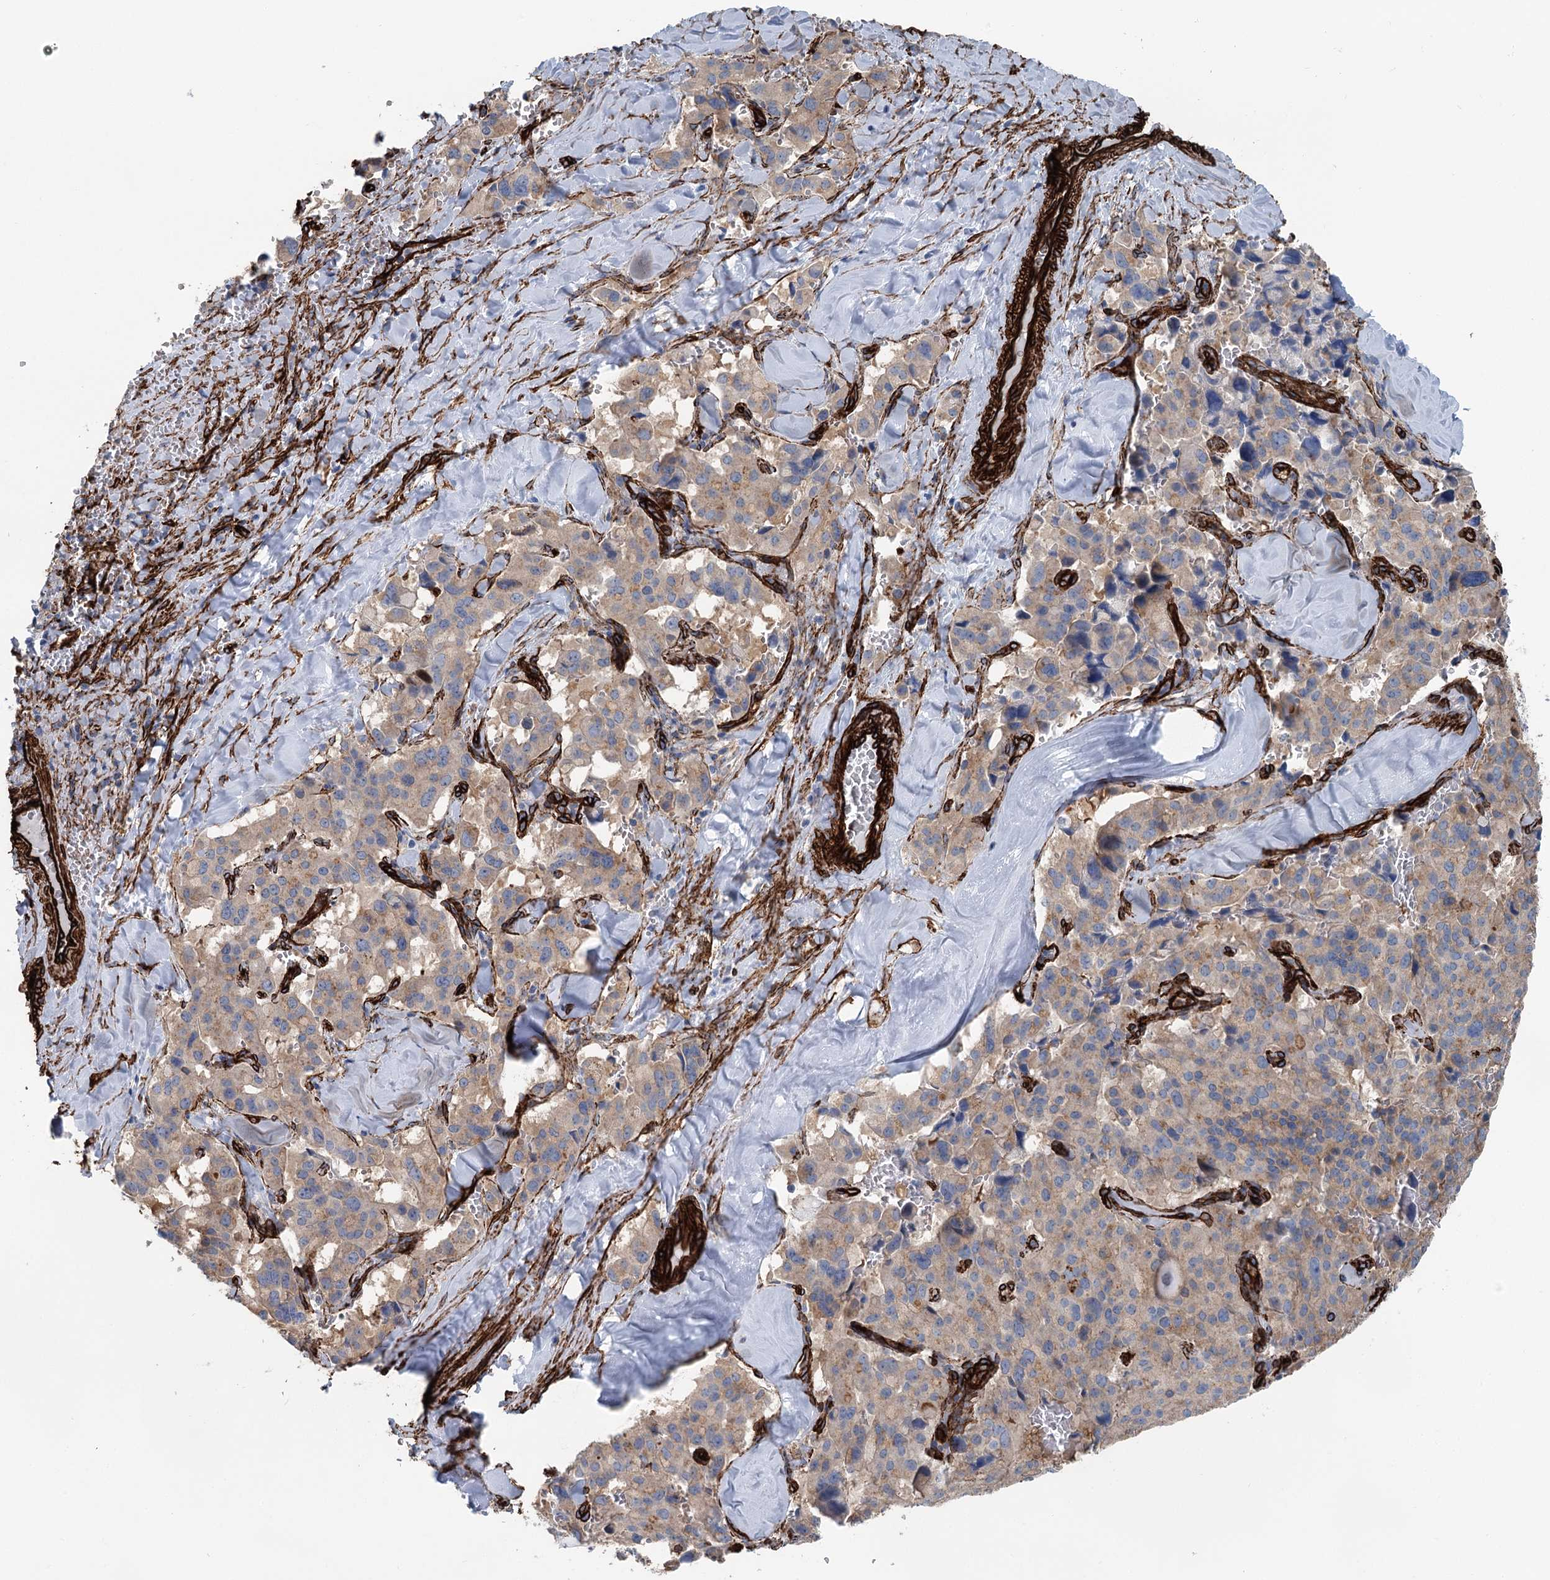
{"staining": {"intensity": "weak", "quantity": "25%-75%", "location": "cytoplasmic/membranous"}, "tissue": "pancreatic cancer", "cell_type": "Tumor cells", "image_type": "cancer", "snomed": [{"axis": "morphology", "description": "Adenocarcinoma, NOS"}, {"axis": "topography", "description": "Pancreas"}], "caption": "The photomicrograph demonstrates a brown stain indicating the presence of a protein in the cytoplasmic/membranous of tumor cells in pancreatic cancer.", "gene": "IQSEC1", "patient": {"sex": "male", "age": 65}}